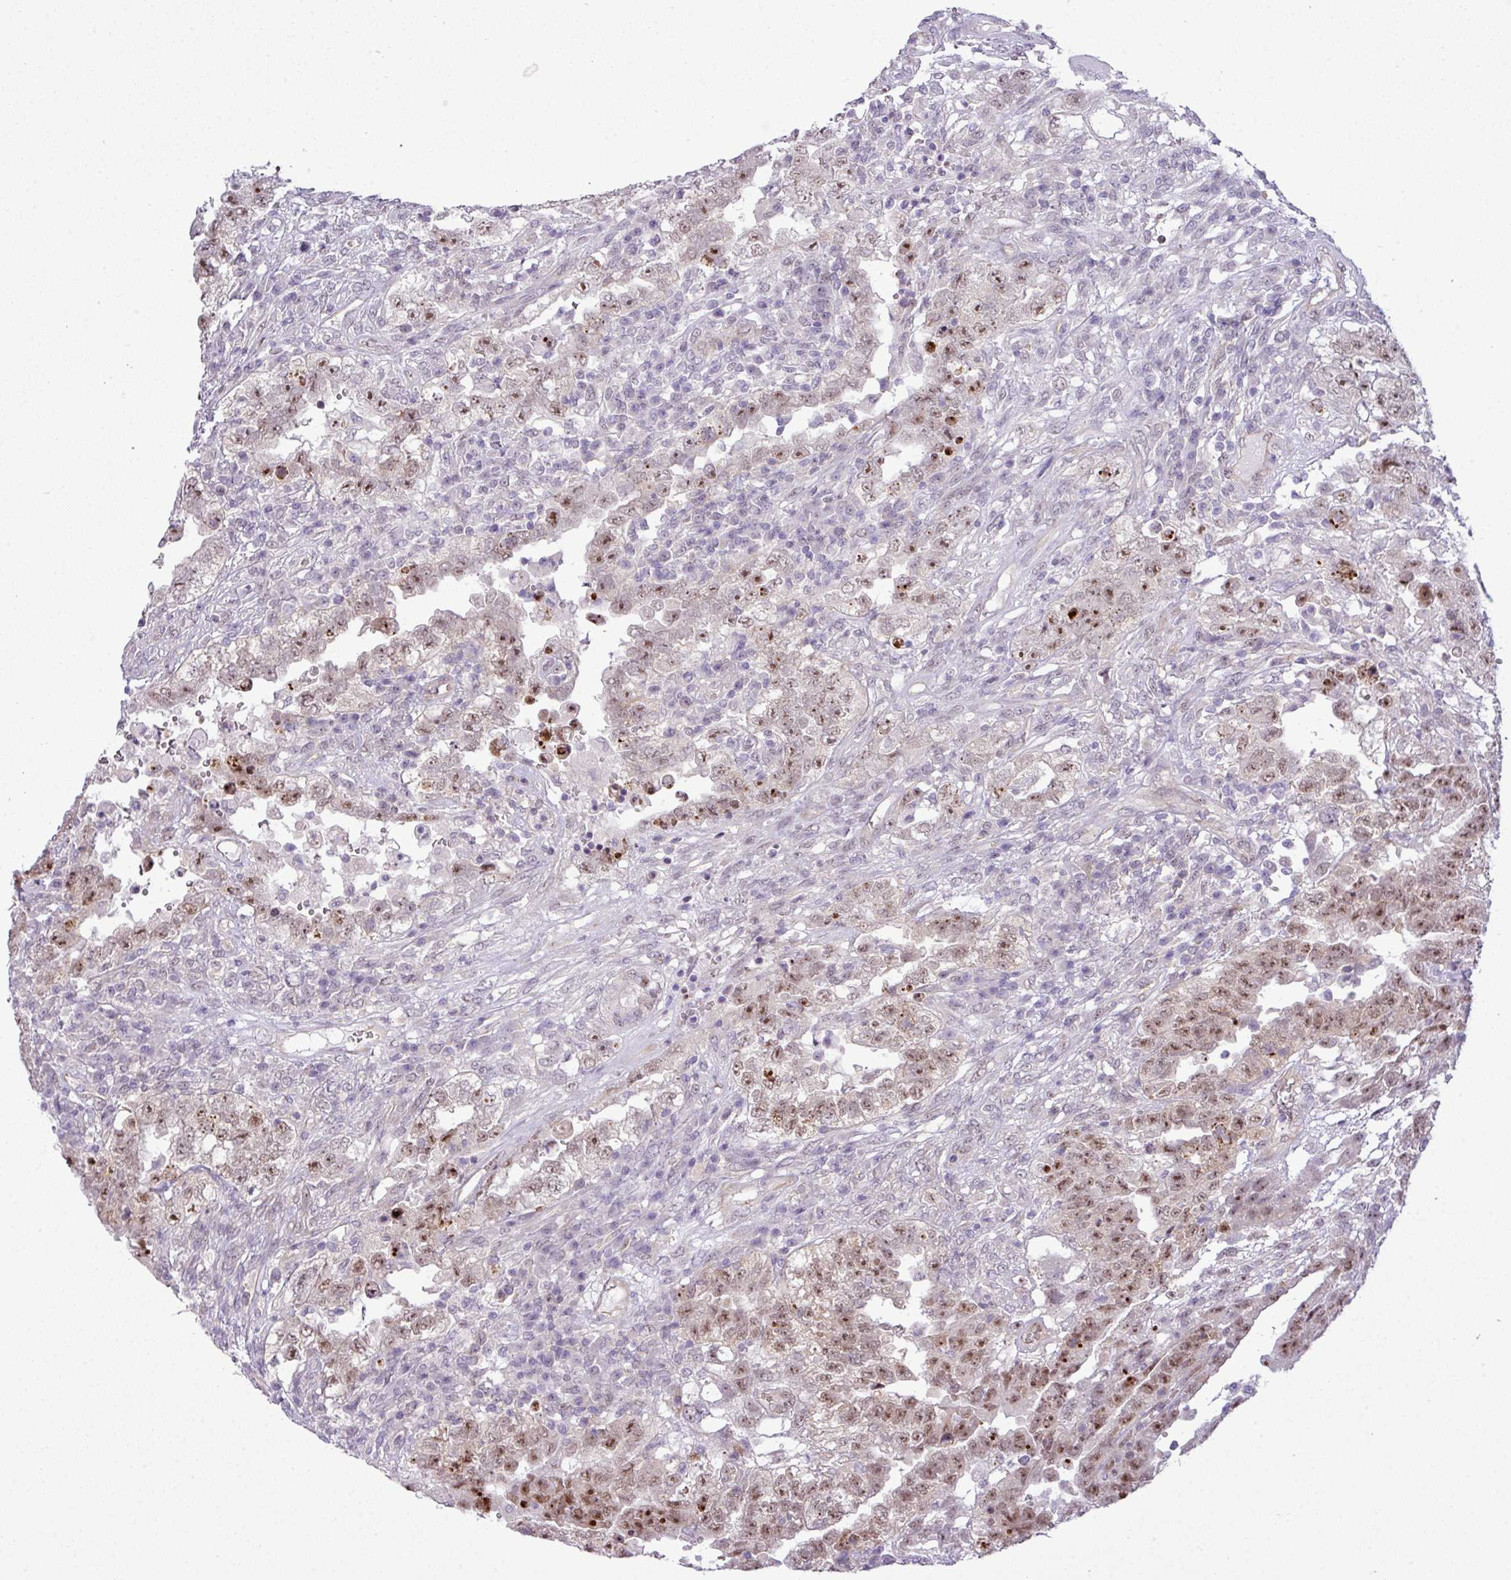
{"staining": {"intensity": "moderate", "quantity": ">75%", "location": "nuclear"}, "tissue": "testis cancer", "cell_type": "Tumor cells", "image_type": "cancer", "snomed": [{"axis": "morphology", "description": "Carcinoma, Embryonal, NOS"}, {"axis": "topography", "description": "Testis"}], "caption": "Protein staining of embryonal carcinoma (testis) tissue shows moderate nuclear positivity in about >75% of tumor cells.", "gene": "MAK16", "patient": {"sex": "male", "age": 26}}